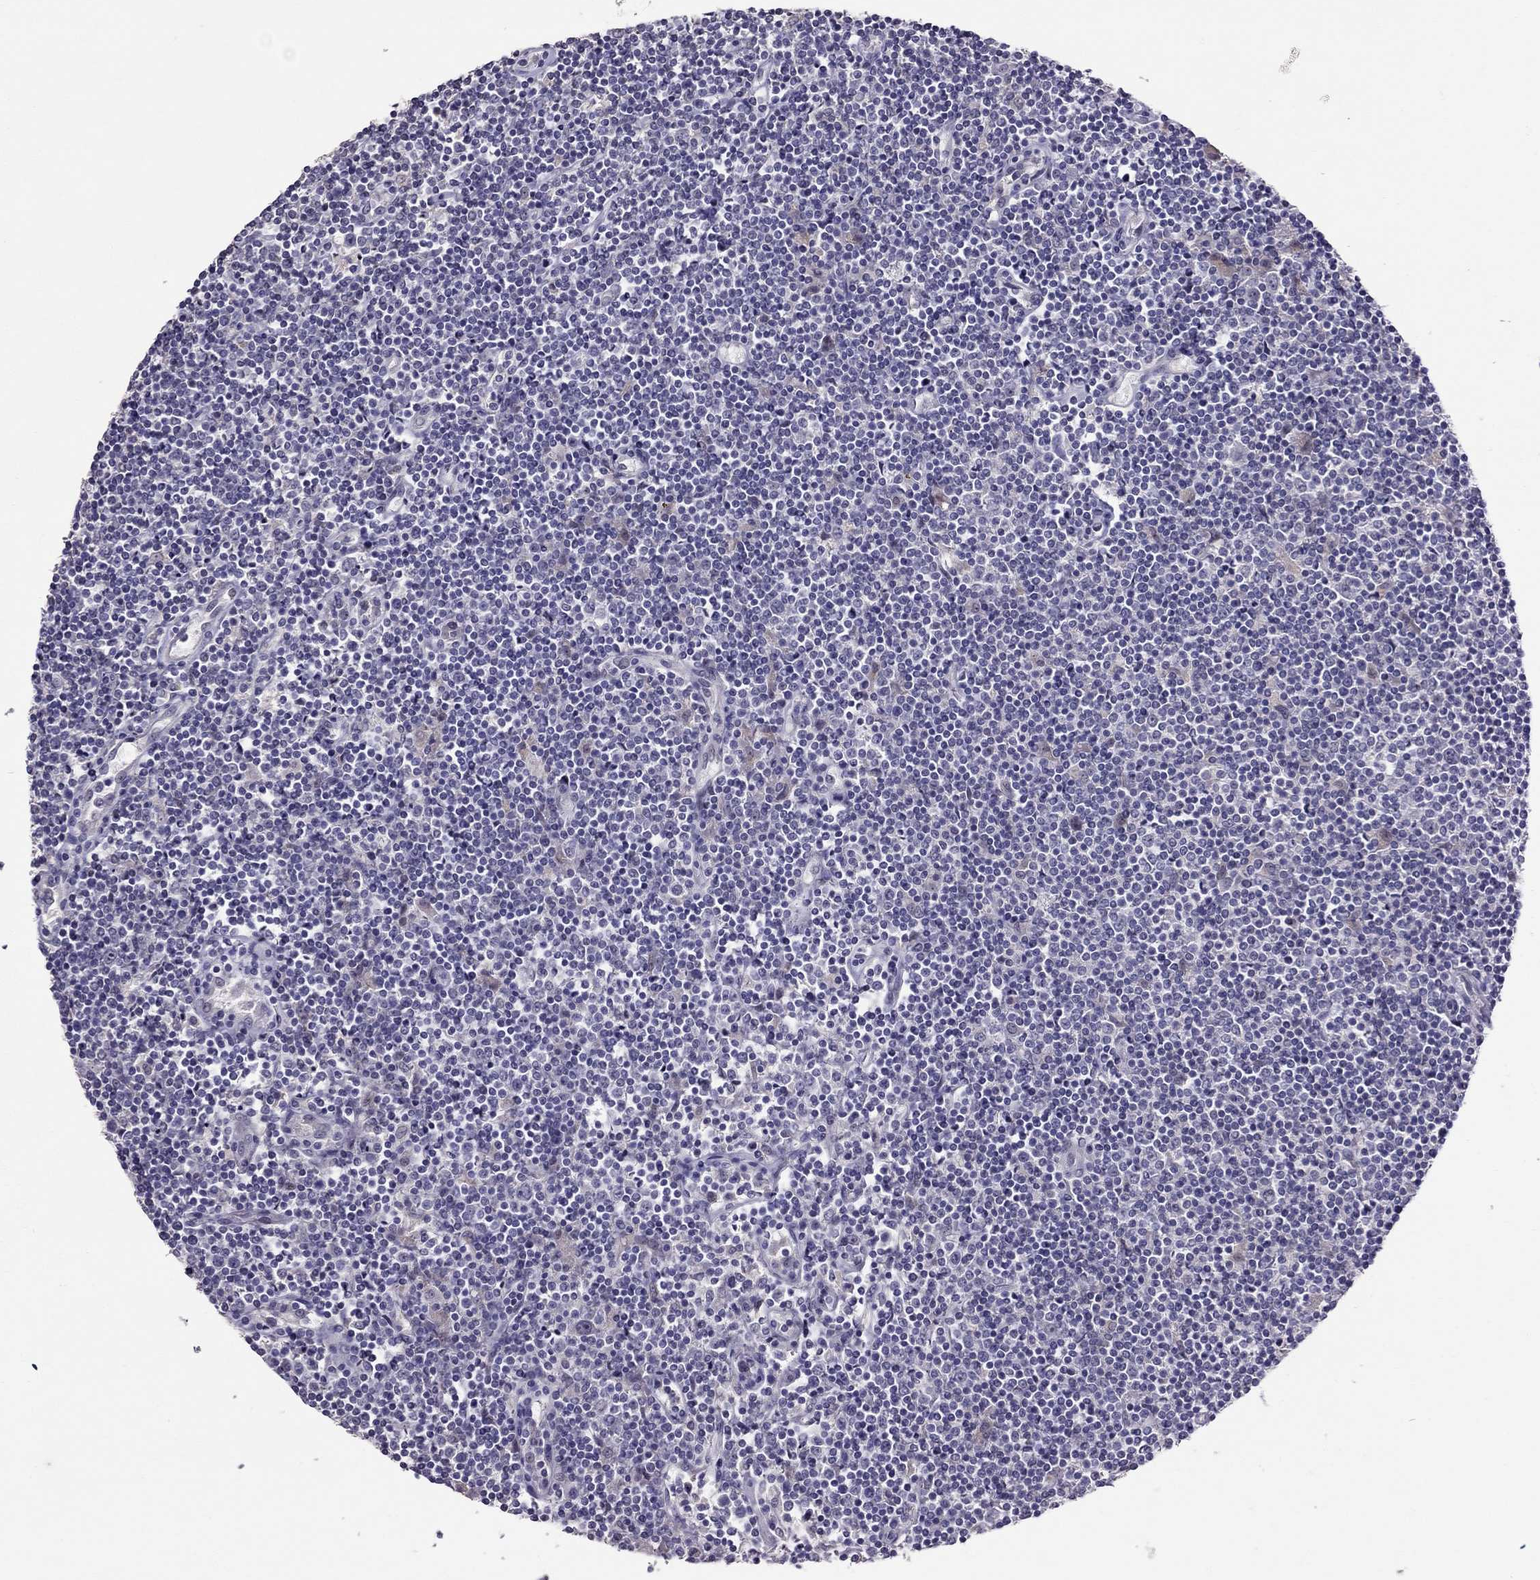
{"staining": {"intensity": "negative", "quantity": "none", "location": "none"}, "tissue": "lymphoma", "cell_type": "Tumor cells", "image_type": "cancer", "snomed": [{"axis": "morphology", "description": "Hodgkin's disease, NOS"}, {"axis": "topography", "description": "Lymph node"}], "caption": "Immunohistochemical staining of Hodgkin's disease shows no significant expression in tumor cells.", "gene": "LRRC46", "patient": {"sex": "male", "age": 40}}